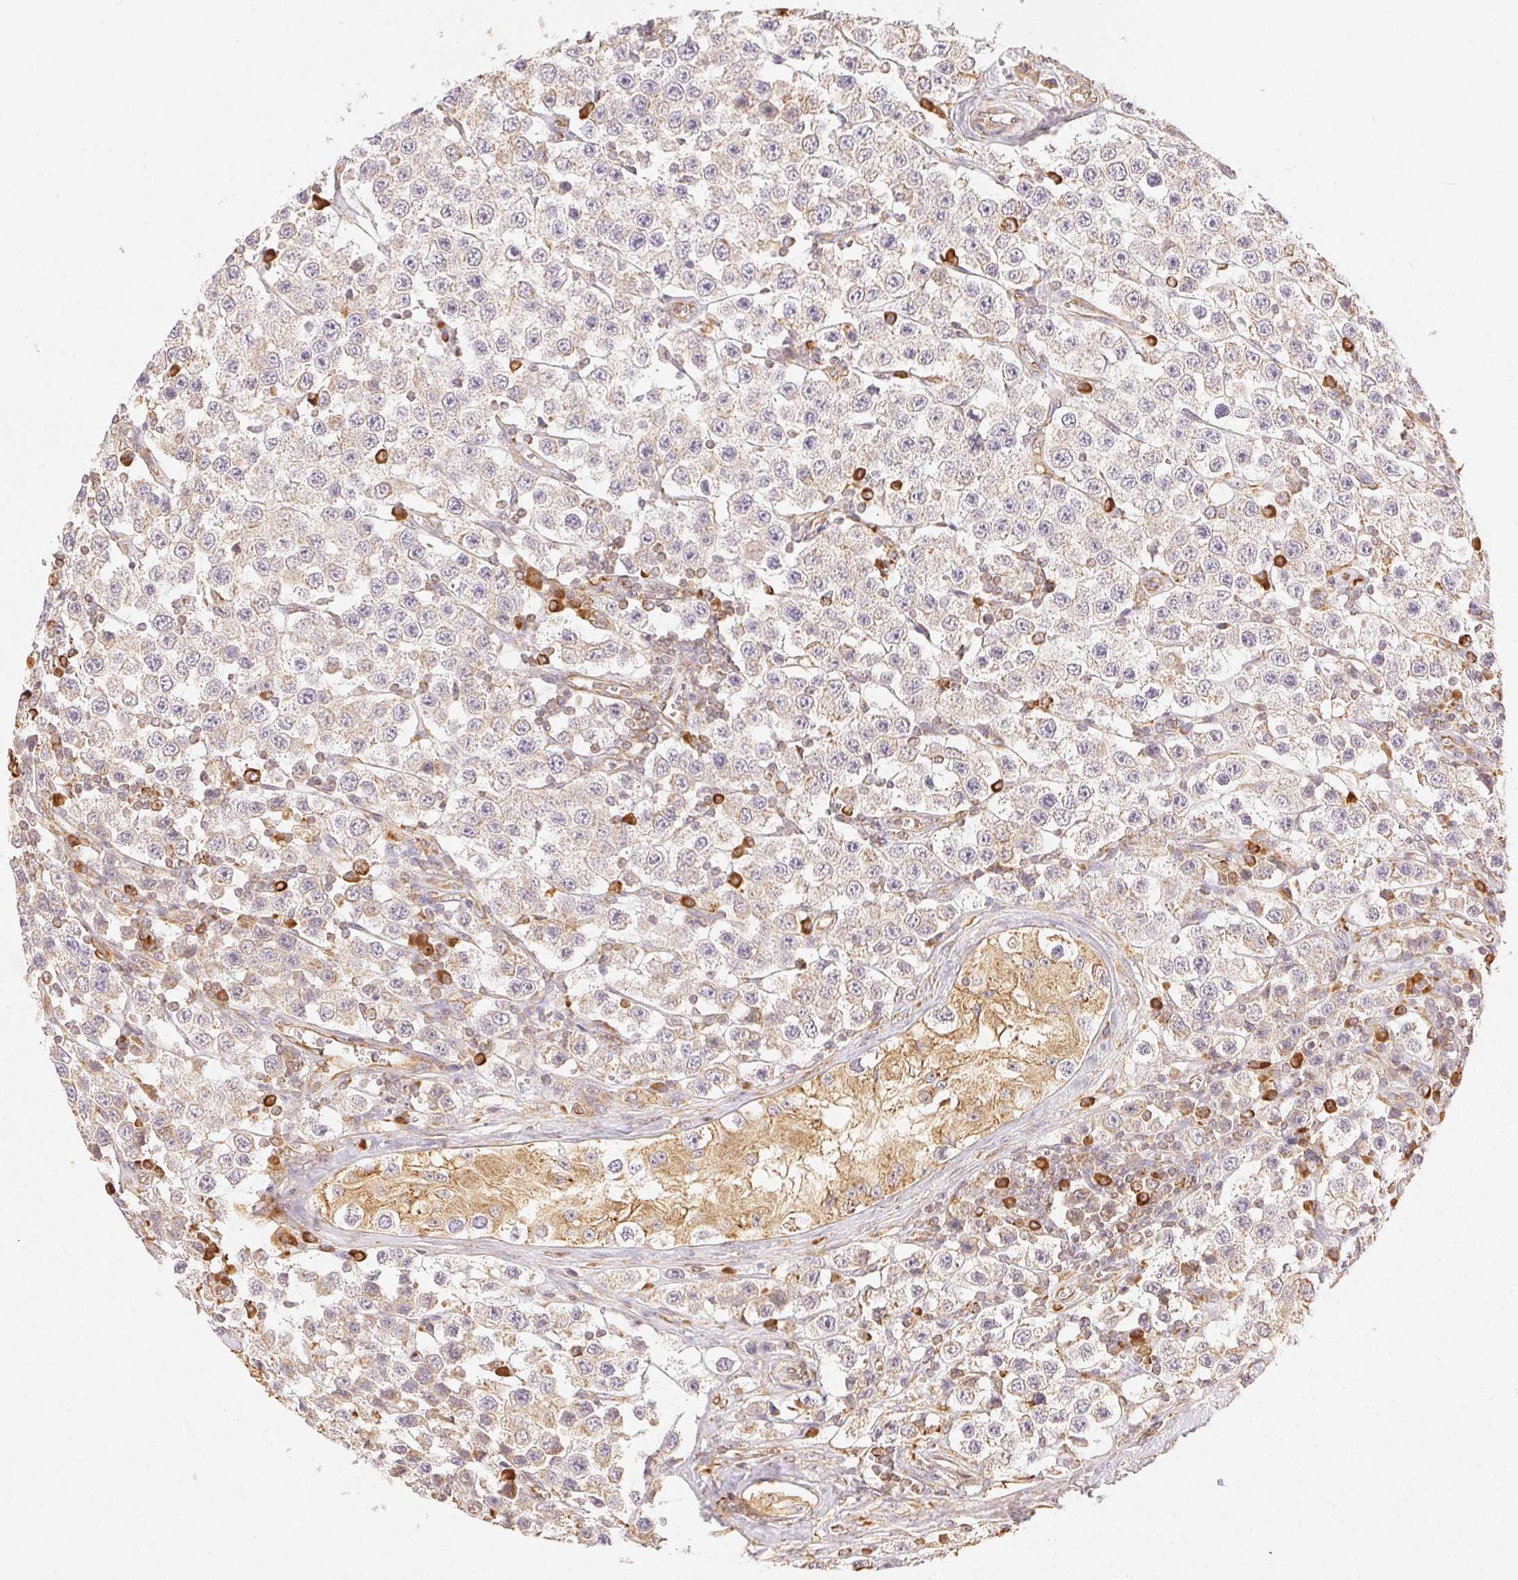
{"staining": {"intensity": "weak", "quantity": "<25%", "location": "cytoplasmic/membranous"}, "tissue": "testis cancer", "cell_type": "Tumor cells", "image_type": "cancer", "snomed": [{"axis": "morphology", "description": "Seminoma, NOS"}, {"axis": "topography", "description": "Testis"}], "caption": "A histopathology image of testis cancer (seminoma) stained for a protein demonstrates no brown staining in tumor cells.", "gene": "ENTREP1", "patient": {"sex": "male", "age": 34}}